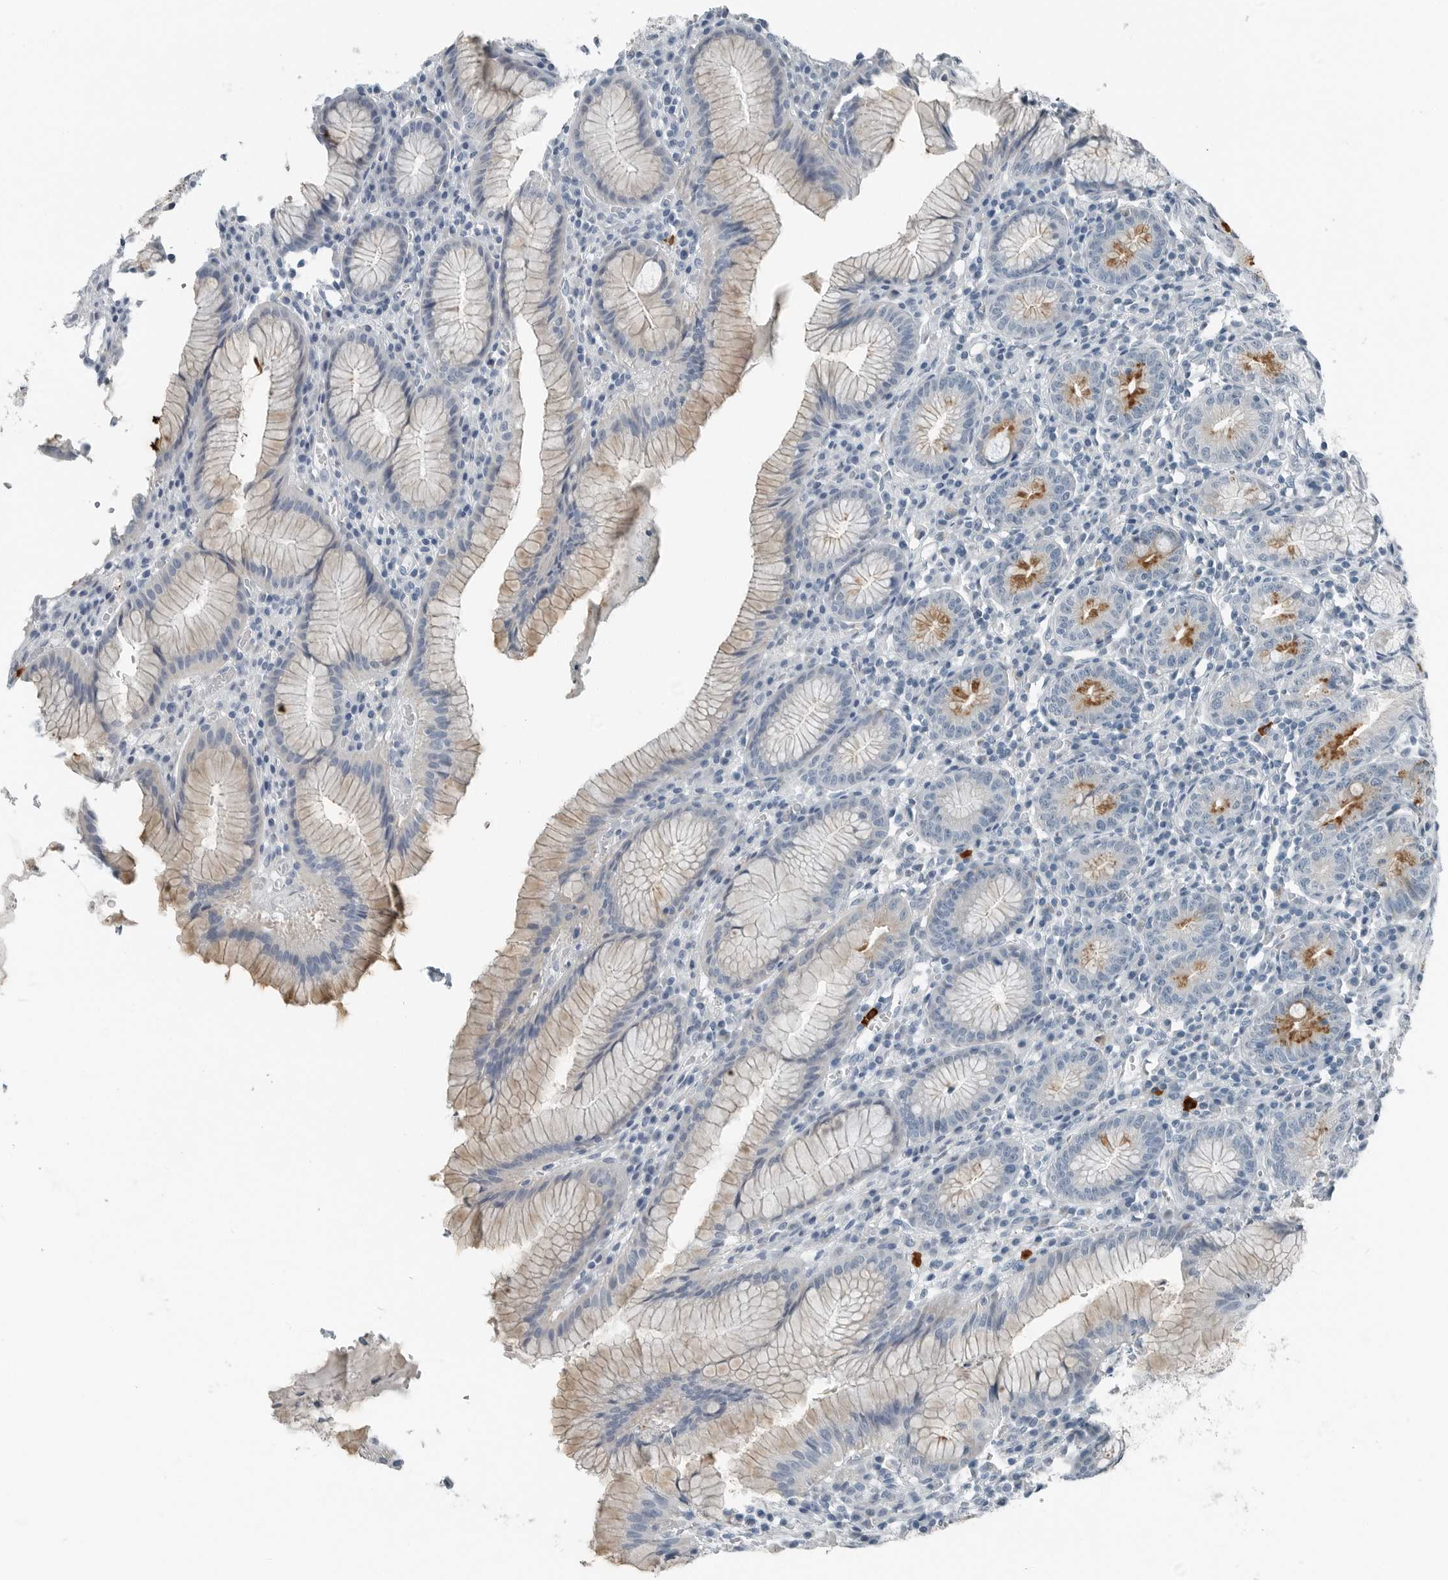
{"staining": {"intensity": "strong", "quantity": "<25%", "location": "cytoplasmic/membranous"}, "tissue": "stomach", "cell_type": "Glandular cells", "image_type": "normal", "snomed": [{"axis": "morphology", "description": "Normal tissue, NOS"}, {"axis": "topography", "description": "Stomach"}], "caption": "IHC staining of benign stomach, which reveals medium levels of strong cytoplasmic/membranous expression in approximately <25% of glandular cells indicating strong cytoplasmic/membranous protein expression. The staining was performed using DAB (brown) for protein detection and nuclei were counterstained in hematoxylin (blue).", "gene": "ZPBP2", "patient": {"sex": "male", "age": 55}}